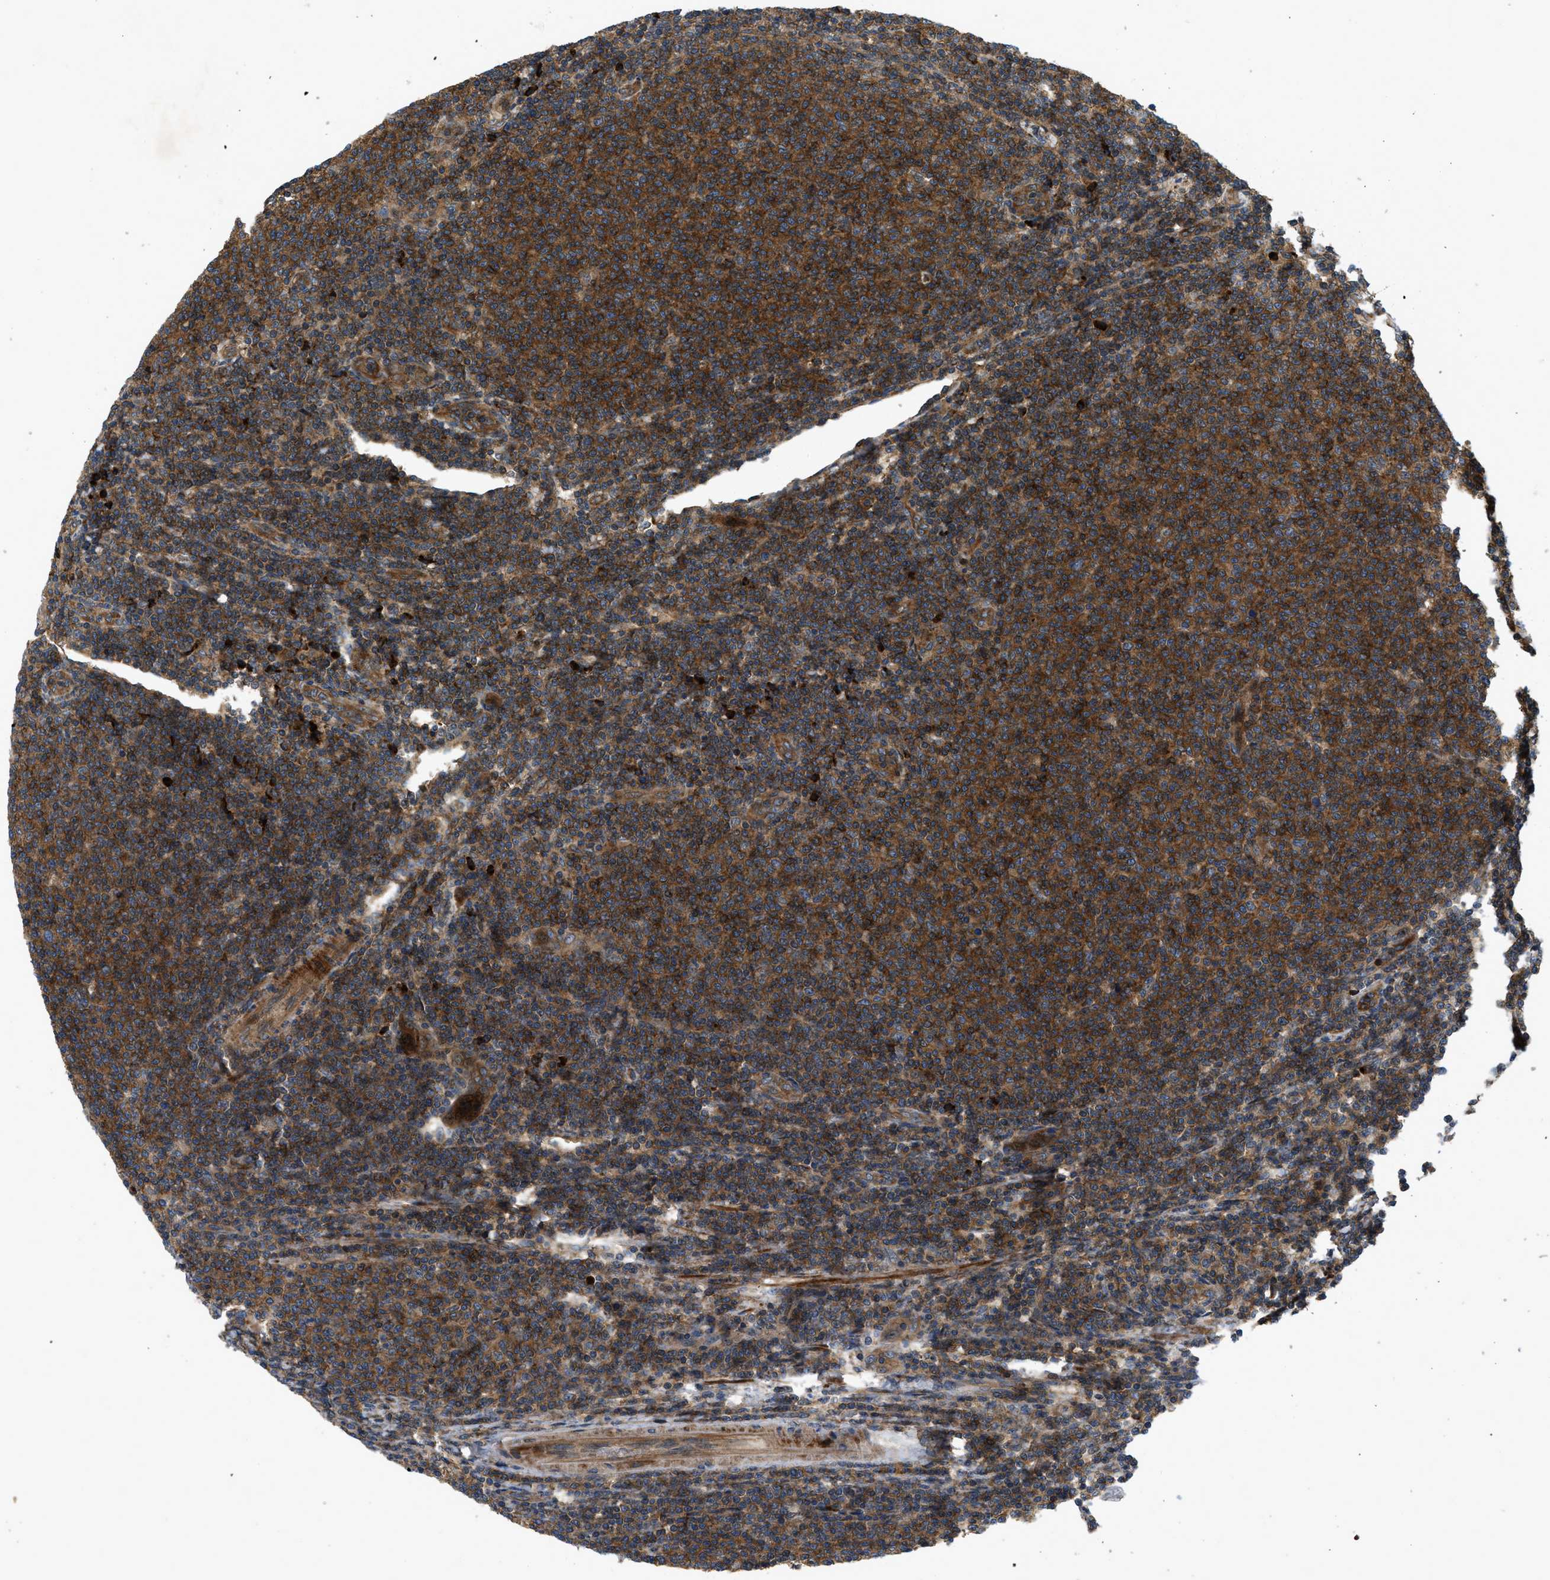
{"staining": {"intensity": "moderate", "quantity": "25%-75%", "location": "cytoplasmic/membranous"}, "tissue": "lymphoma", "cell_type": "Tumor cells", "image_type": "cancer", "snomed": [{"axis": "morphology", "description": "Malignant lymphoma, non-Hodgkin's type, Low grade"}, {"axis": "topography", "description": "Lymph node"}], "caption": "A photomicrograph showing moderate cytoplasmic/membranous positivity in approximately 25%-75% of tumor cells in low-grade malignant lymphoma, non-Hodgkin's type, as visualized by brown immunohistochemical staining.", "gene": "CNNM3", "patient": {"sex": "male", "age": 66}}